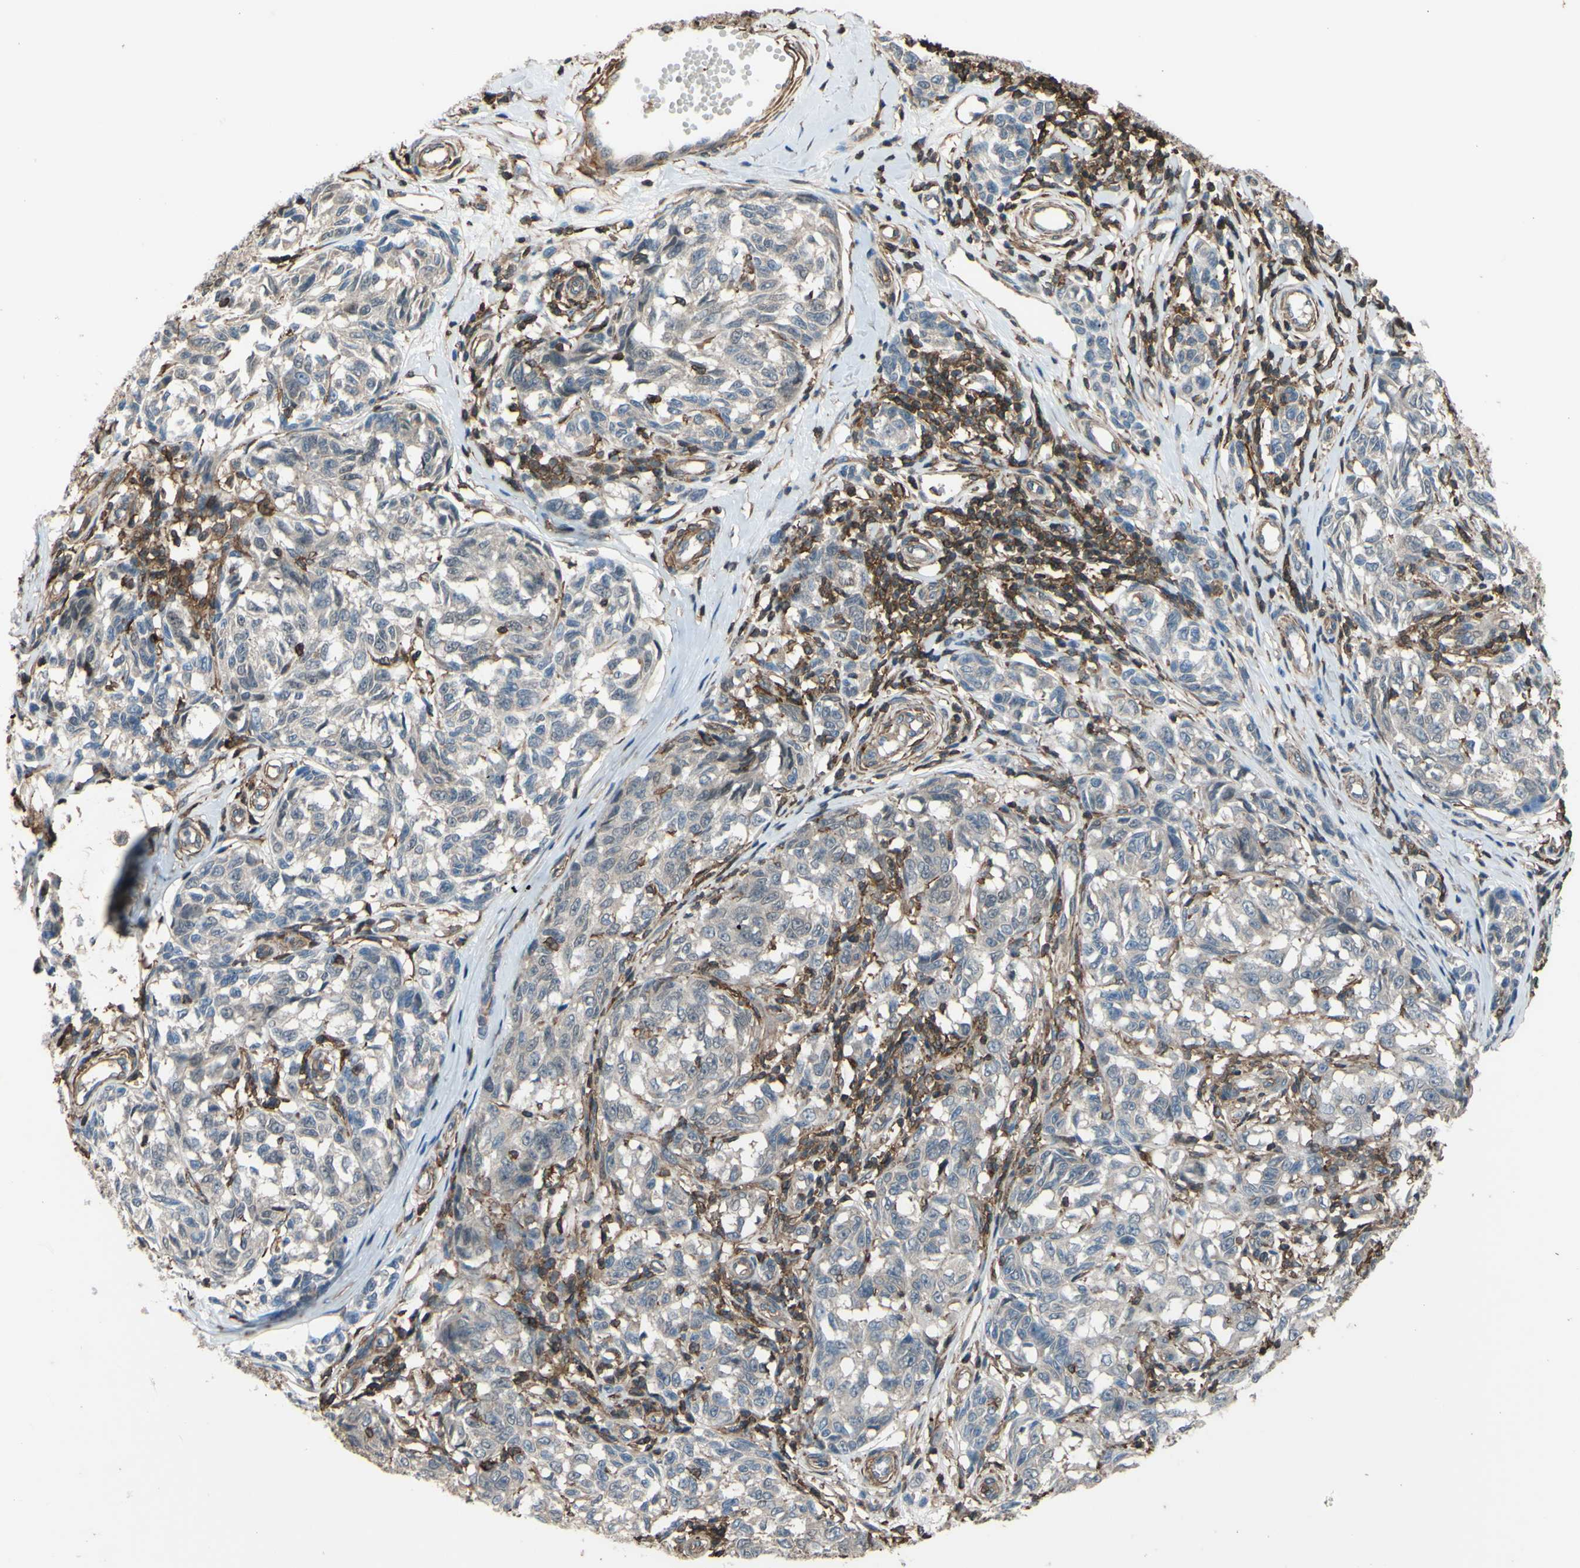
{"staining": {"intensity": "negative", "quantity": "none", "location": "none"}, "tissue": "melanoma", "cell_type": "Tumor cells", "image_type": "cancer", "snomed": [{"axis": "morphology", "description": "Malignant melanoma, NOS"}, {"axis": "topography", "description": "Skin"}], "caption": "Immunohistochemistry image of malignant melanoma stained for a protein (brown), which demonstrates no expression in tumor cells.", "gene": "ADD3", "patient": {"sex": "female", "age": 64}}